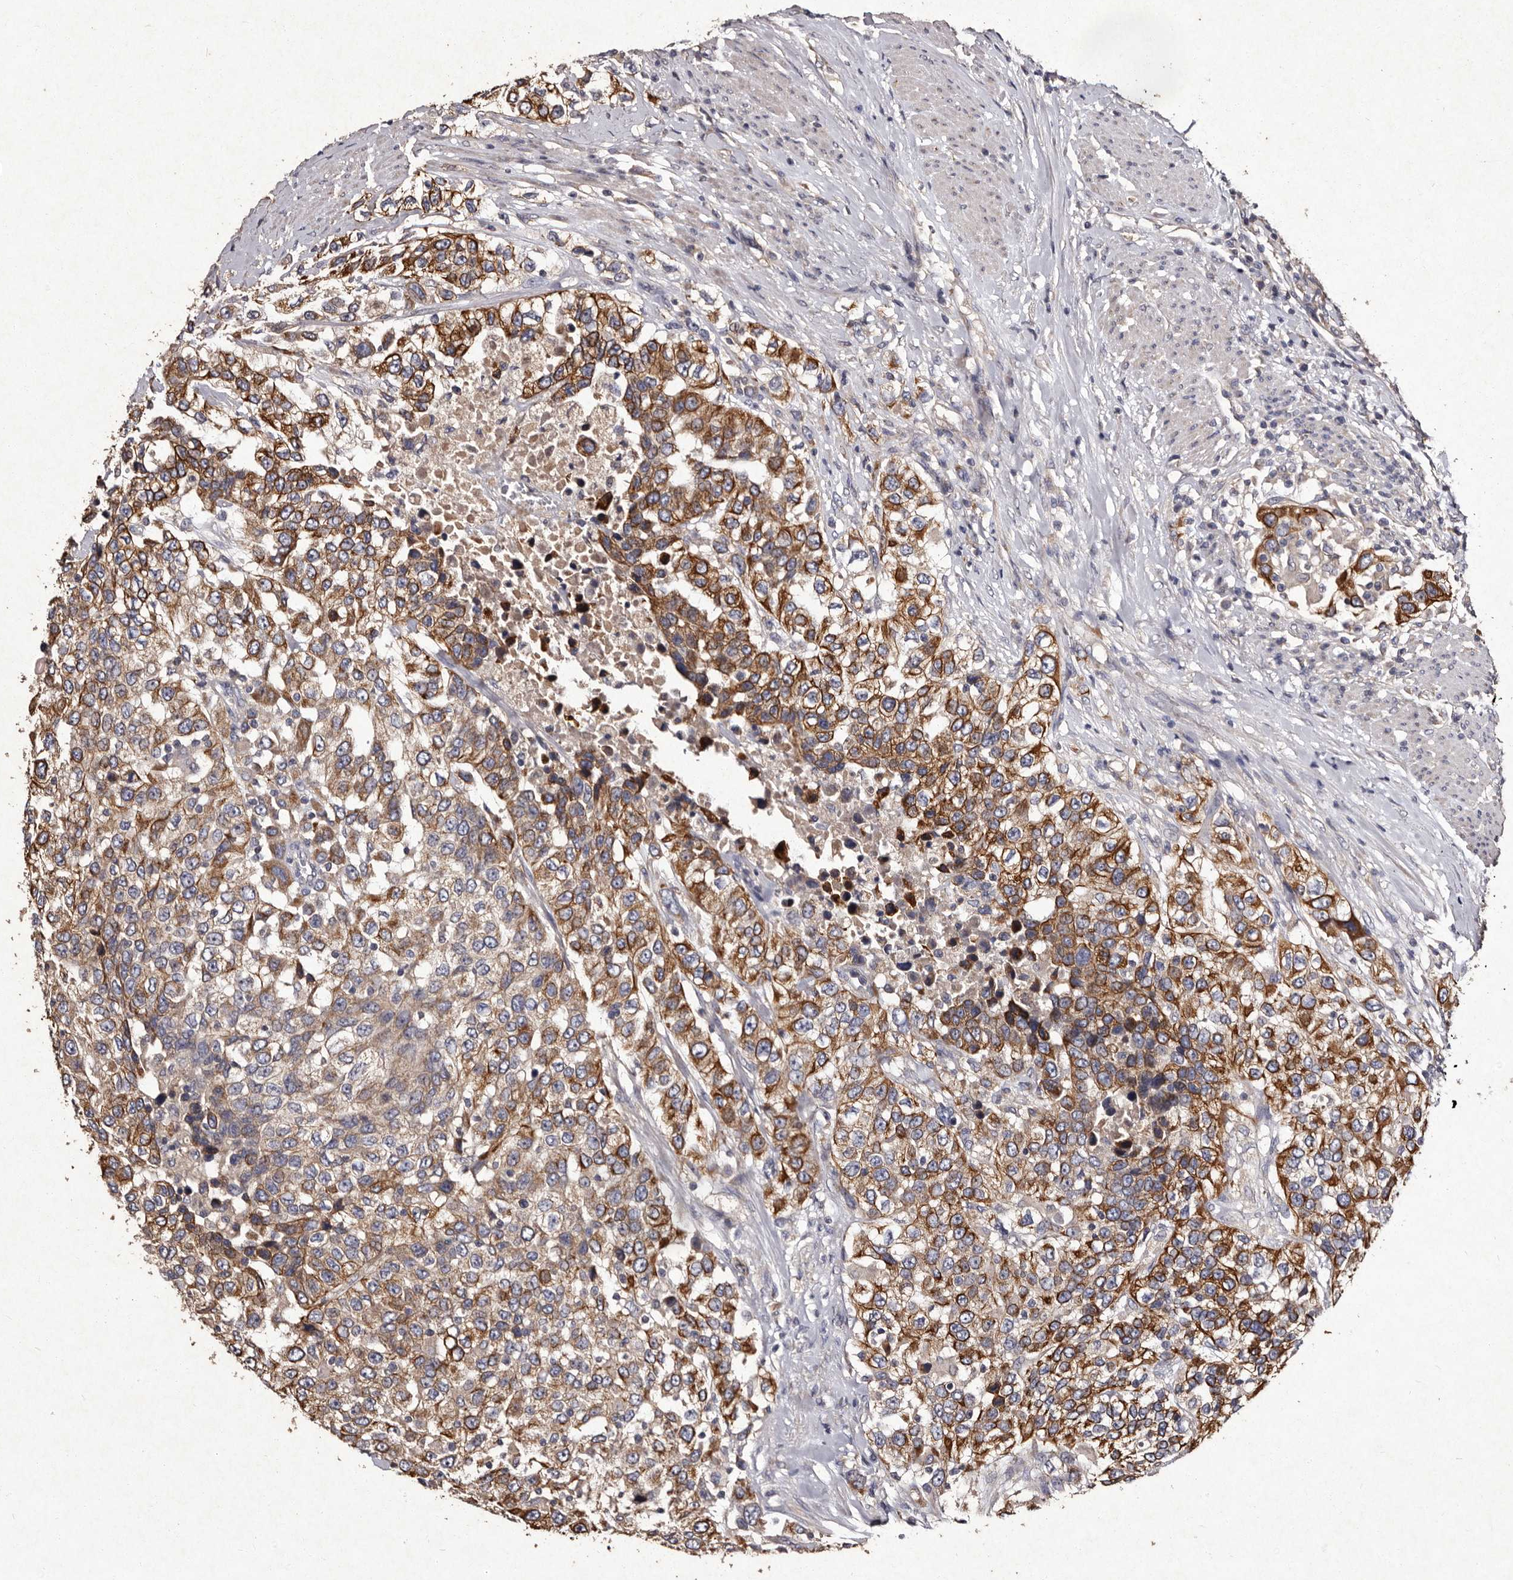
{"staining": {"intensity": "moderate", "quantity": ">75%", "location": "cytoplasmic/membranous"}, "tissue": "urothelial cancer", "cell_type": "Tumor cells", "image_type": "cancer", "snomed": [{"axis": "morphology", "description": "Urothelial carcinoma, High grade"}, {"axis": "topography", "description": "Urinary bladder"}], "caption": "Immunohistochemical staining of human urothelial cancer displays moderate cytoplasmic/membranous protein staining in about >75% of tumor cells.", "gene": "TFB1M", "patient": {"sex": "female", "age": 80}}